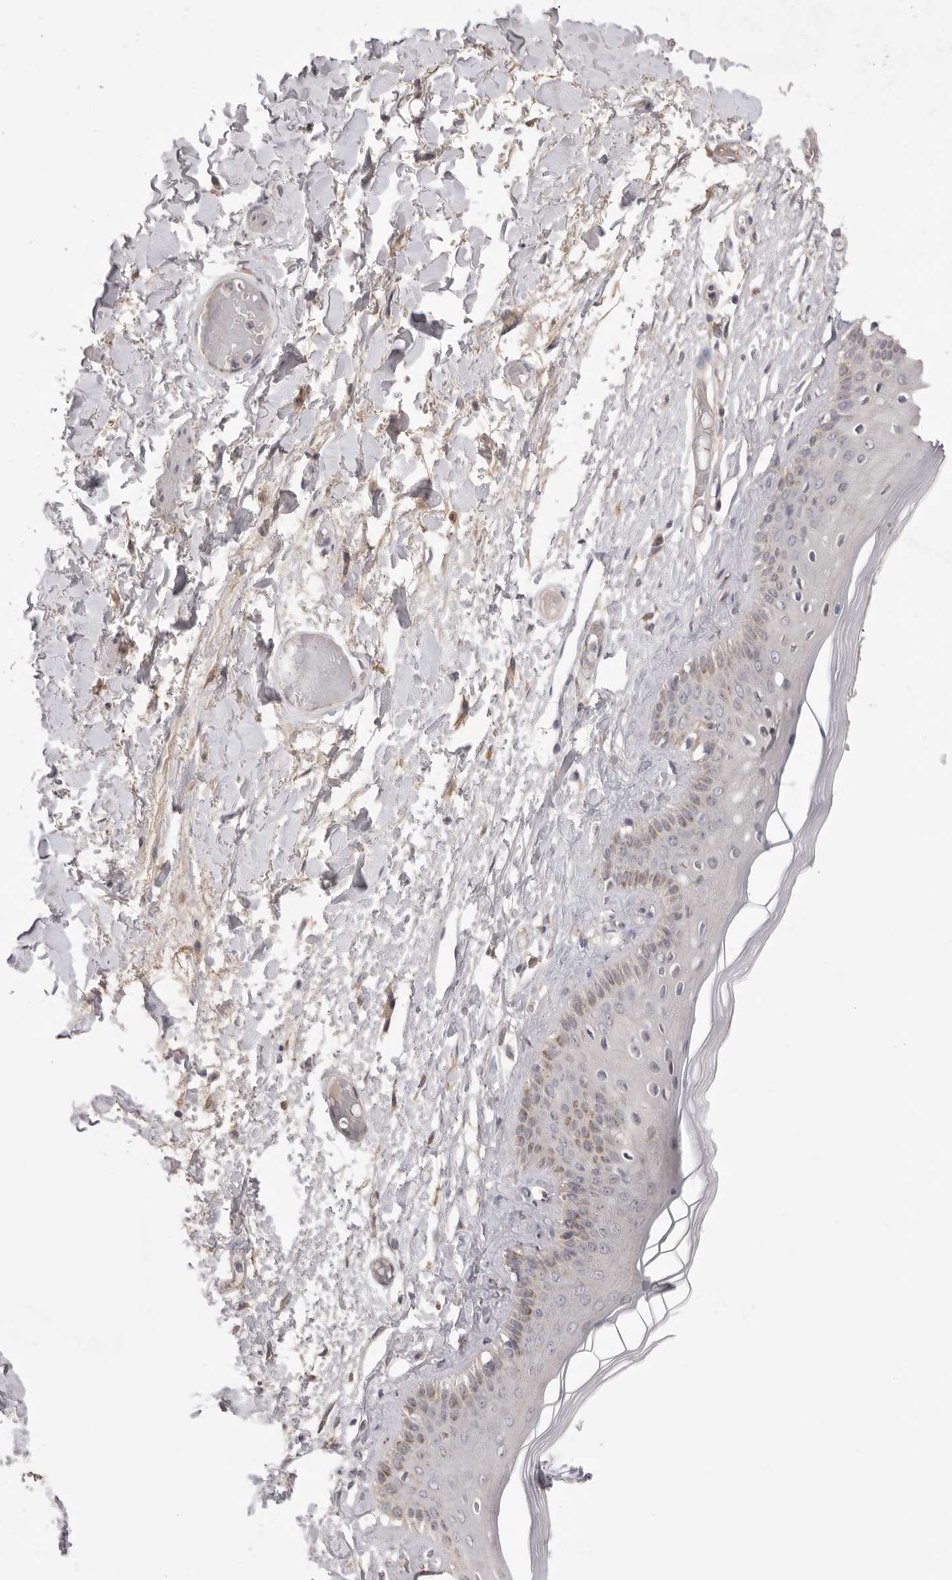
{"staining": {"intensity": "moderate", "quantity": "<25%", "location": "cytoplasmic/membranous"}, "tissue": "skin", "cell_type": "Epidermal cells", "image_type": "normal", "snomed": [{"axis": "morphology", "description": "Normal tissue, NOS"}, {"axis": "topography", "description": "Vulva"}], "caption": "The histopathology image reveals immunohistochemical staining of benign skin. There is moderate cytoplasmic/membranous staining is appreciated in about <25% of epidermal cells.", "gene": "TLR3", "patient": {"sex": "female", "age": 73}}